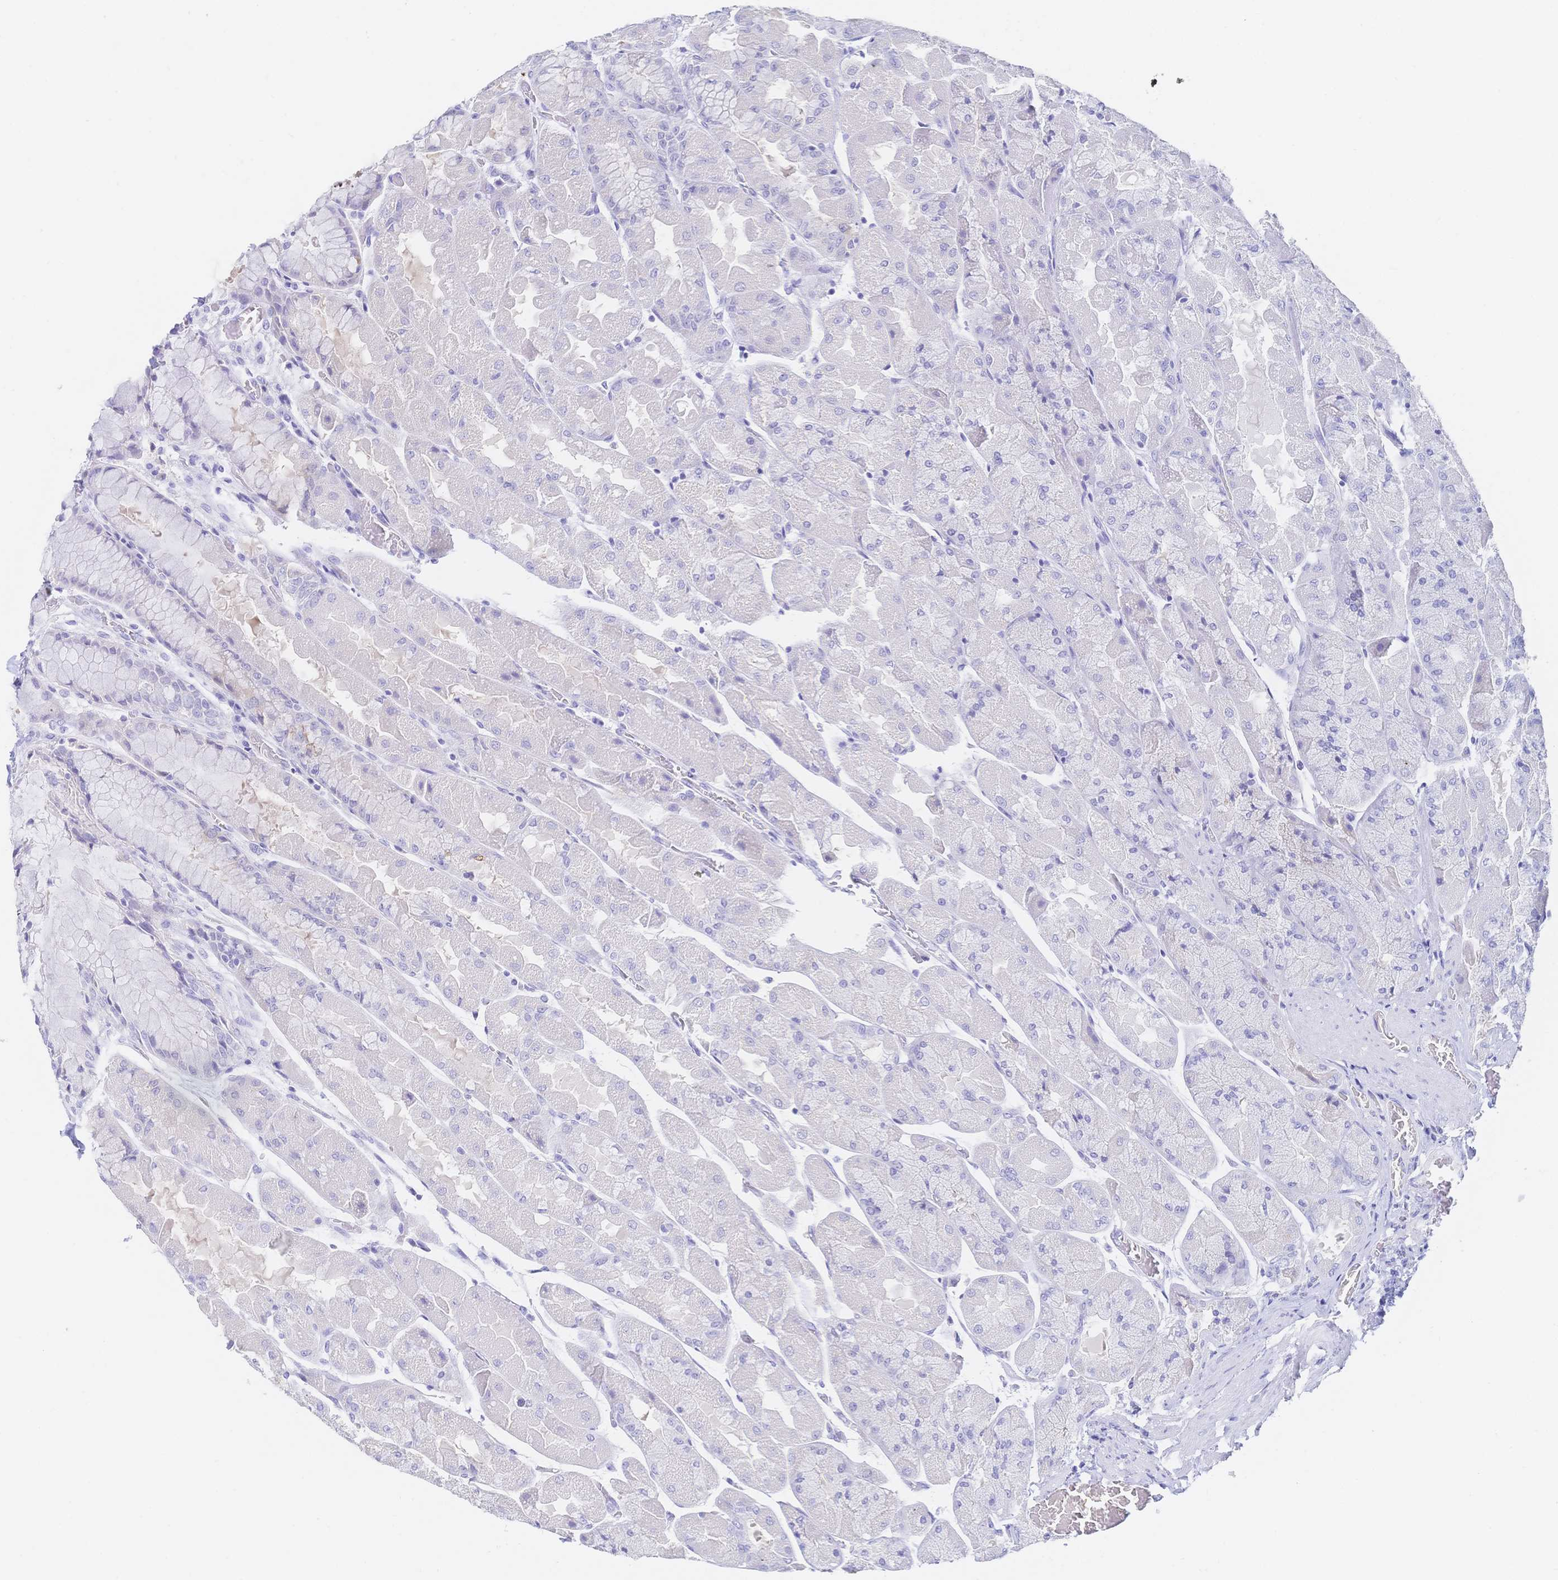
{"staining": {"intensity": "negative", "quantity": "none", "location": "none"}, "tissue": "stomach", "cell_type": "Glandular cells", "image_type": "normal", "snomed": [{"axis": "morphology", "description": "Normal tissue, NOS"}, {"axis": "topography", "description": "Stomach"}], "caption": "This is an immunohistochemistry (IHC) histopathology image of benign stomach. There is no staining in glandular cells.", "gene": "RRM1", "patient": {"sex": "female", "age": 61}}